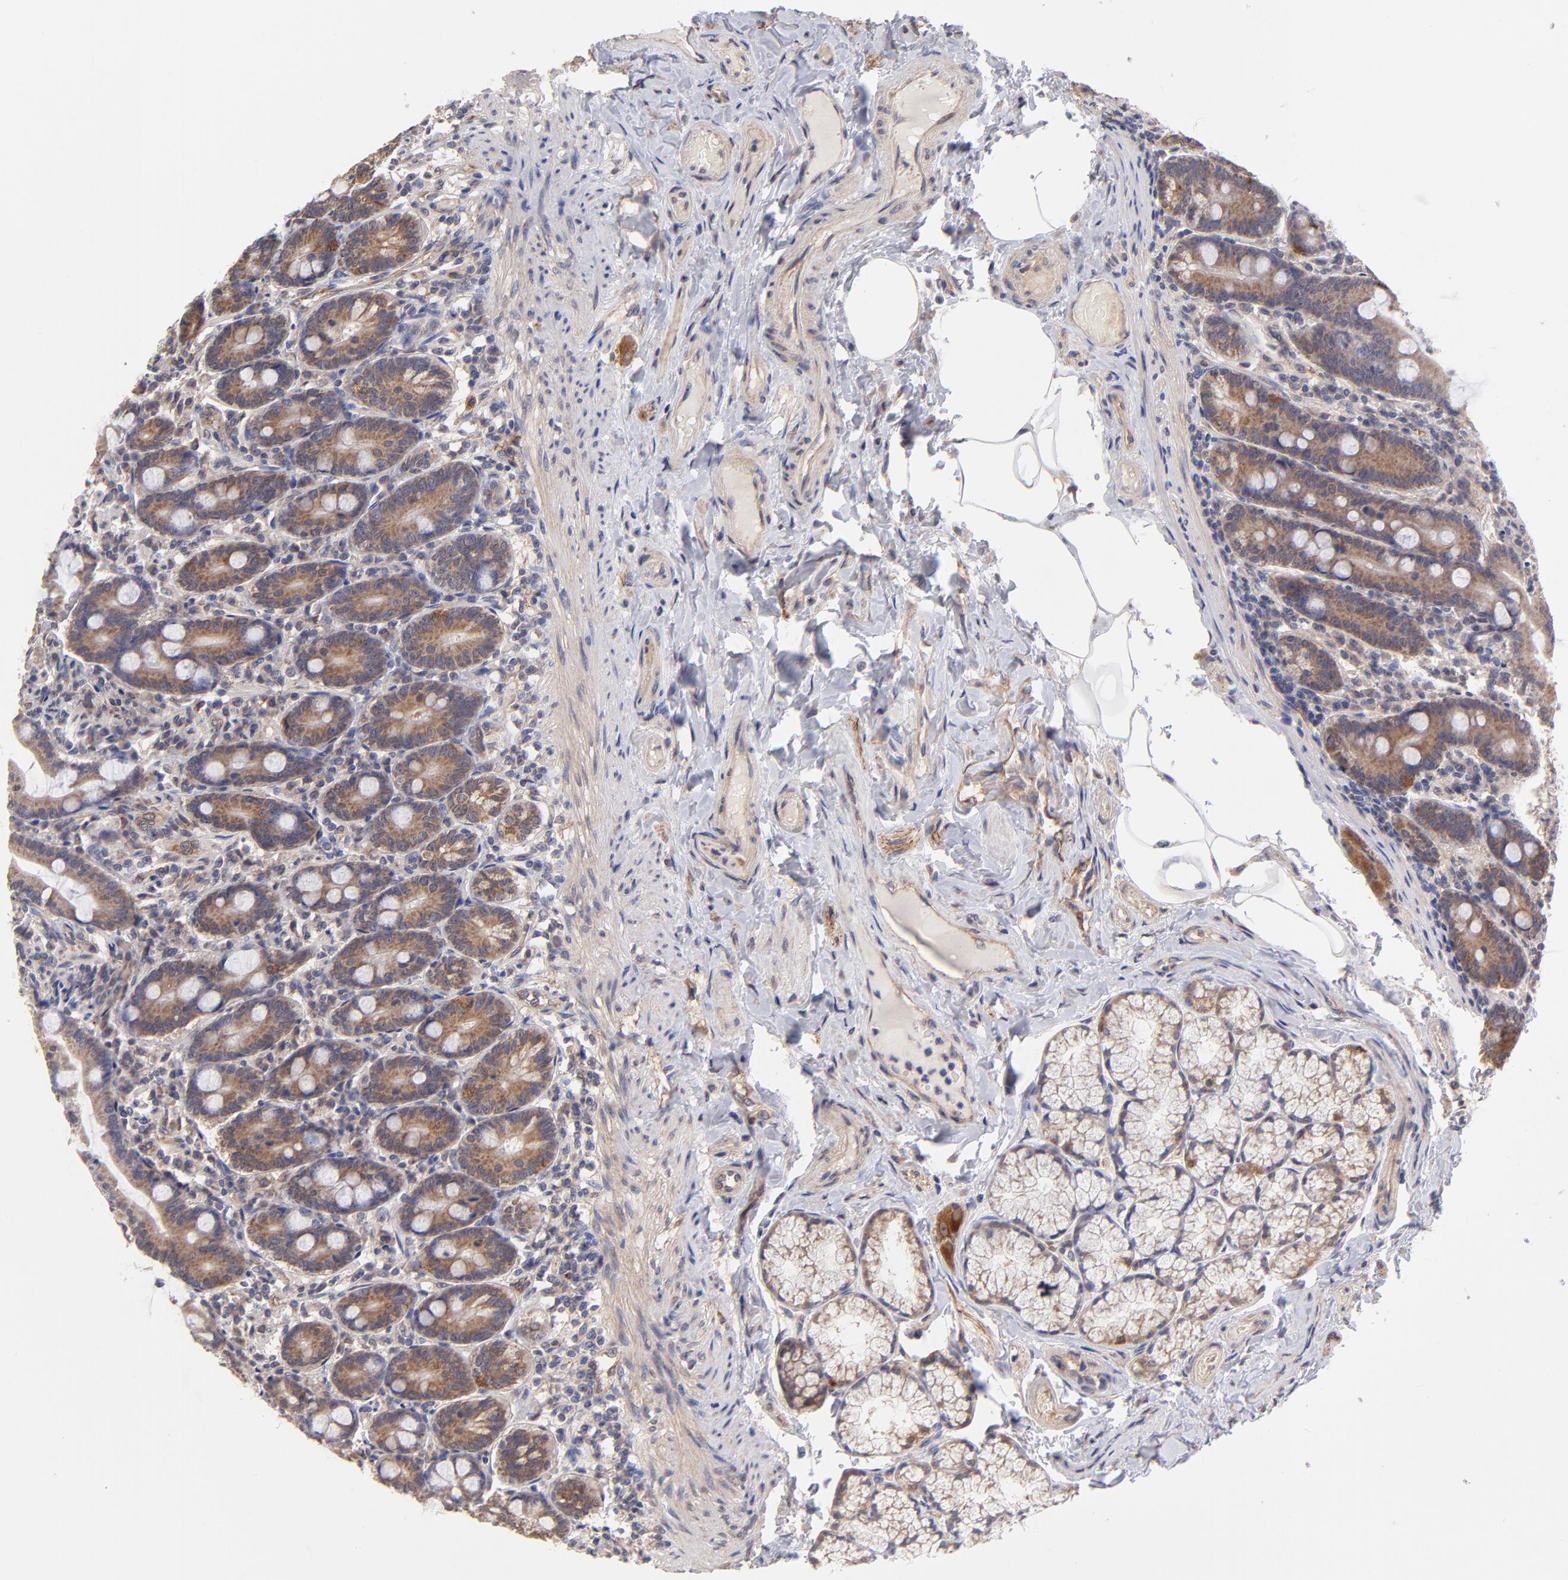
{"staining": {"intensity": "moderate", "quantity": ">75%", "location": "cytoplasmic/membranous"}, "tissue": "duodenum", "cell_type": "Glandular cells", "image_type": "normal", "snomed": [{"axis": "morphology", "description": "Normal tissue, NOS"}, {"axis": "topography", "description": "Duodenum"}], "caption": "Immunohistochemical staining of unremarkable duodenum exhibits medium levels of moderate cytoplasmic/membranous positivity in approximately >75% of glandular cells. Nuclei are stained in blue.", "gene": "UBE2H", "patient": {"sex": "female", "age": 64}}